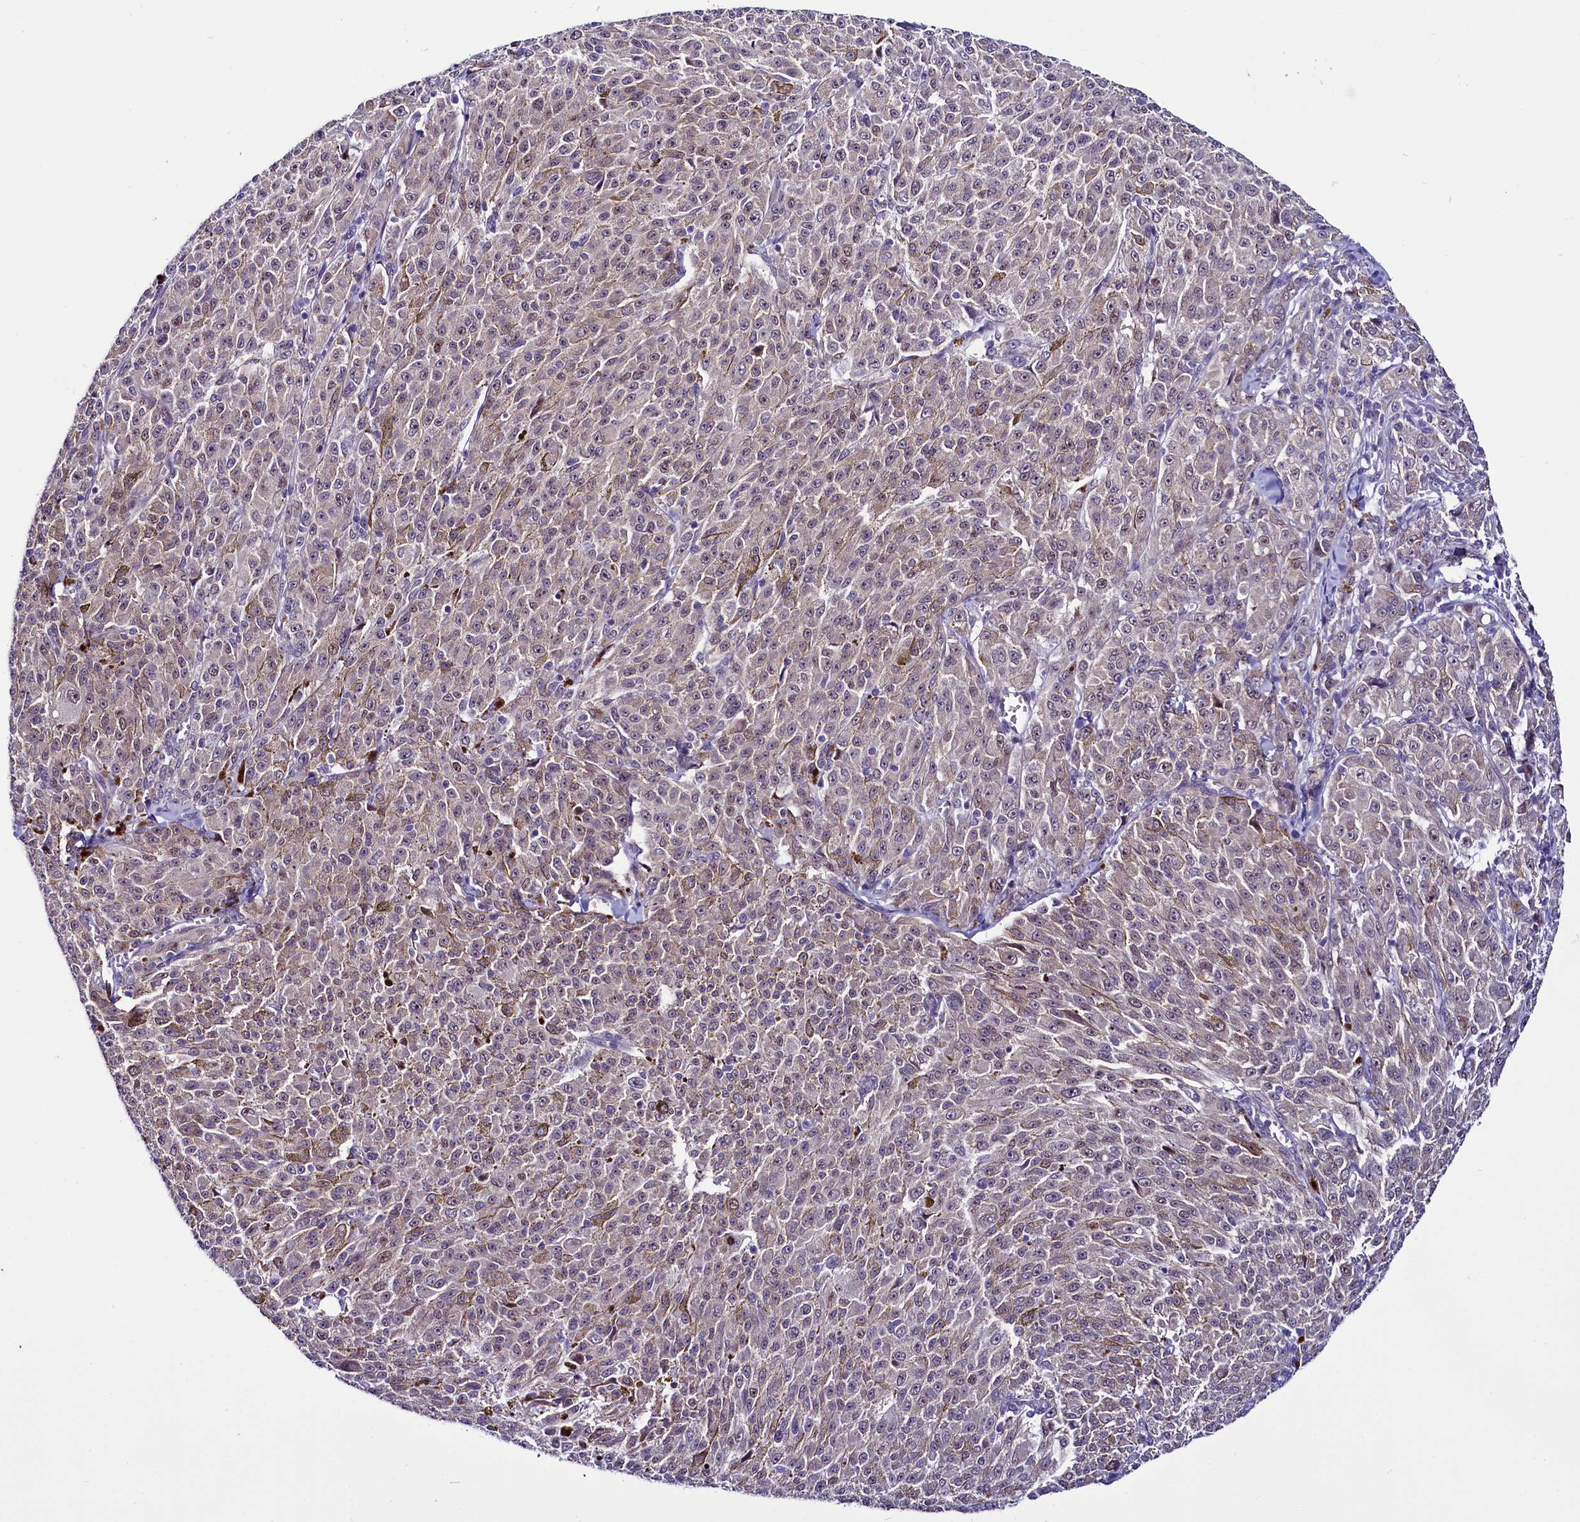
{"staining": {"intensity": "negative", "quantity": "none", "location": "none"}, "tissue": "melanoma", "cell_type": "Tumor cells", "image_type": "cancer", "snomed": [{"axis": "morphology", "description": "Malignant melanoma, NOS"}, {"axis": "topography", "description": "Skin"}], "caption": "DAB (3,3'-diaminobenzidine) immunohistochemical staining of malignant melanoma displays no significant staining in tumor cells. The staining was performed using DAB (3,3'-diaminobenzidine) to visualize the protein expression in brown, while the nuclei were stained in blue with hematoxylin (Magnification: 20x).", "gene": "CCDC106", "patient": {"sex": "female", "age": 52}}